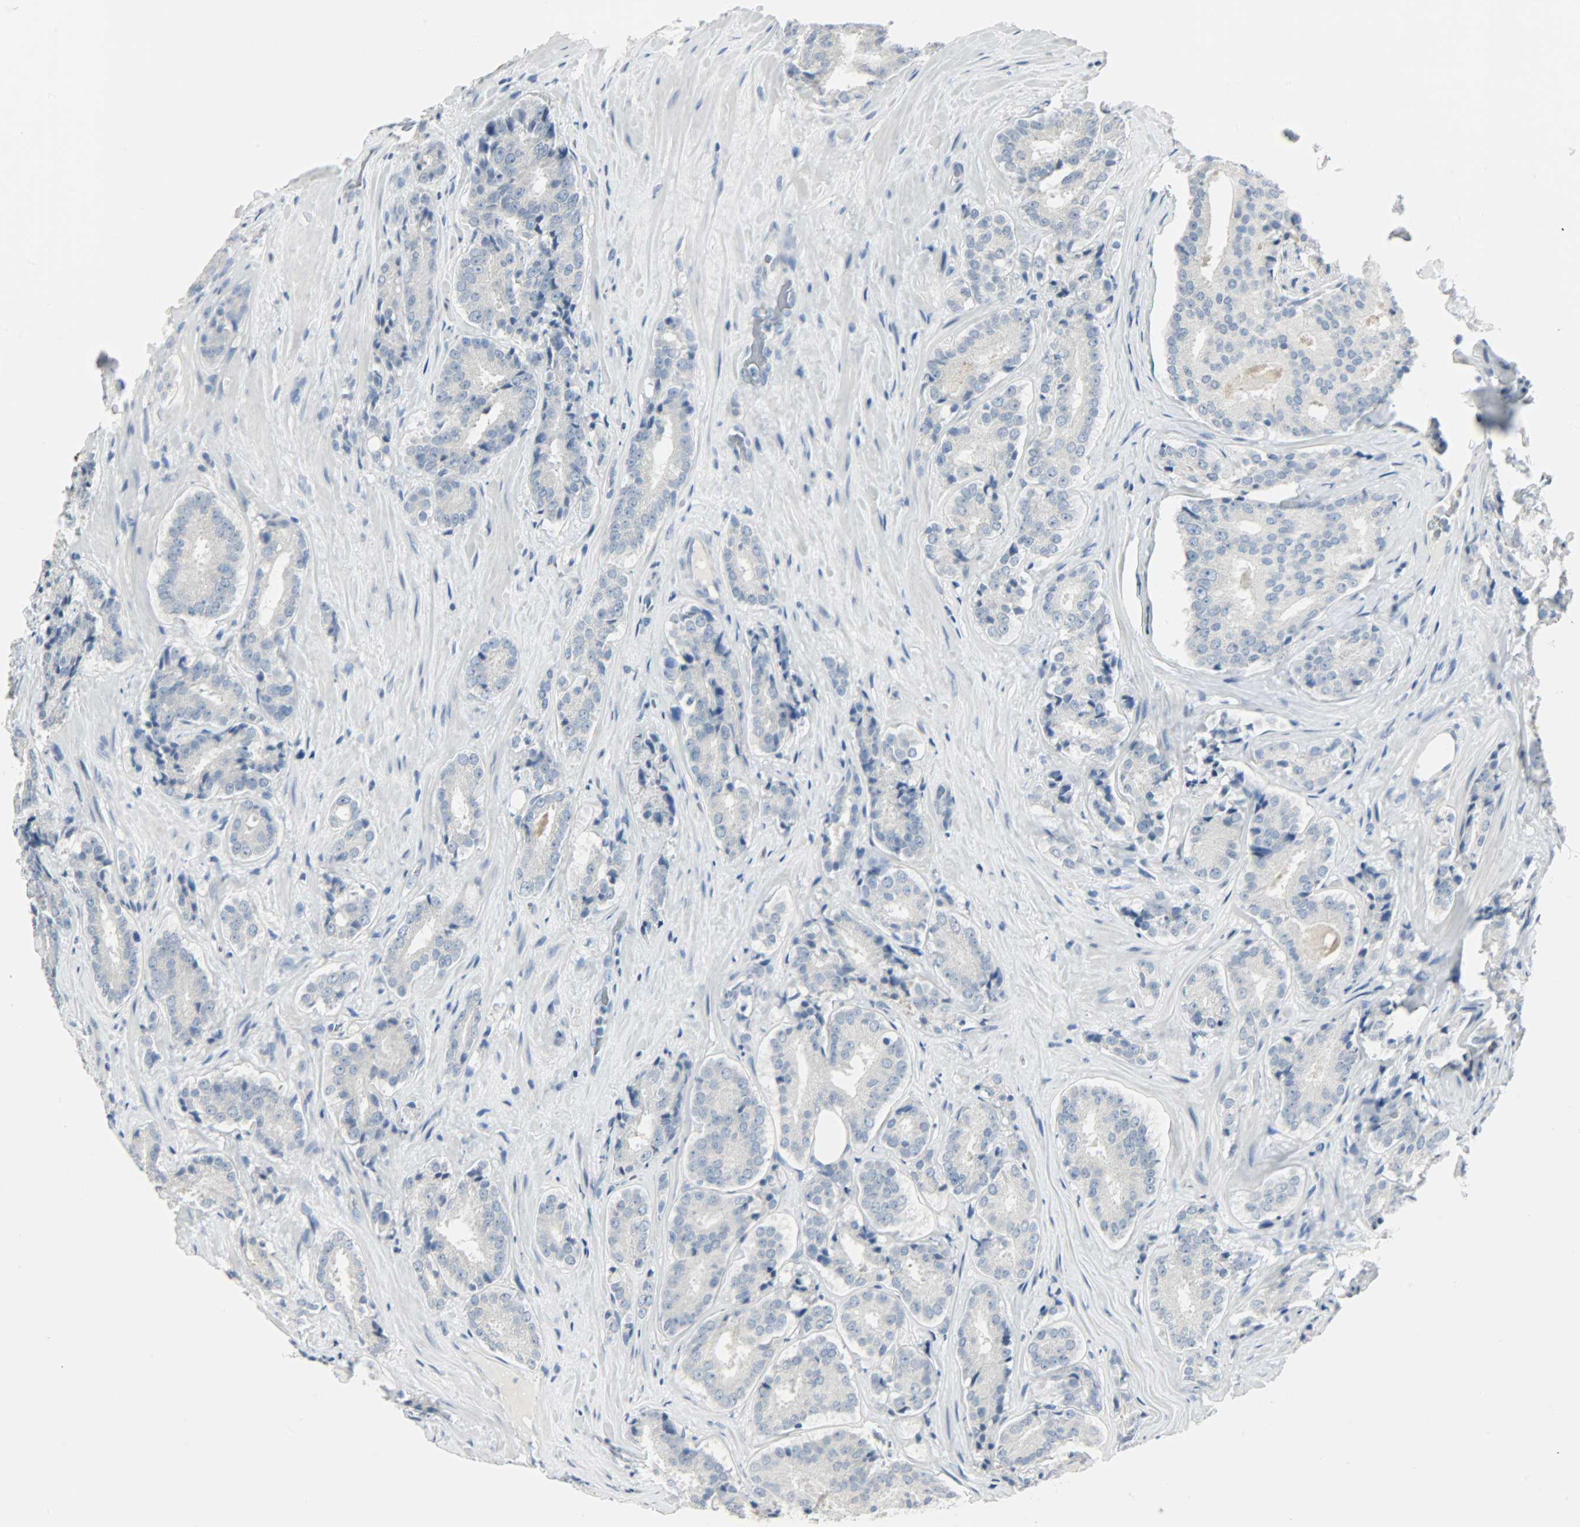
{"staining": {"intensity": "negative", "quantity": "none", "location": "none"}, "tissue": "prostate cancer", "cell_type": "Tumor cells", "image_type": "cancer", "snomed": [{"axis": "morphology", "description": "Adenocarcinoma, High grade"}, {"axis": "topography", "description": "Prostate"}], "caption": "Tumor cells show no significant positivity in prostate cancer (high-grade adenocarcinoma).", "gene": "KIT", "patient": {"sex": "male", "age": 70}}